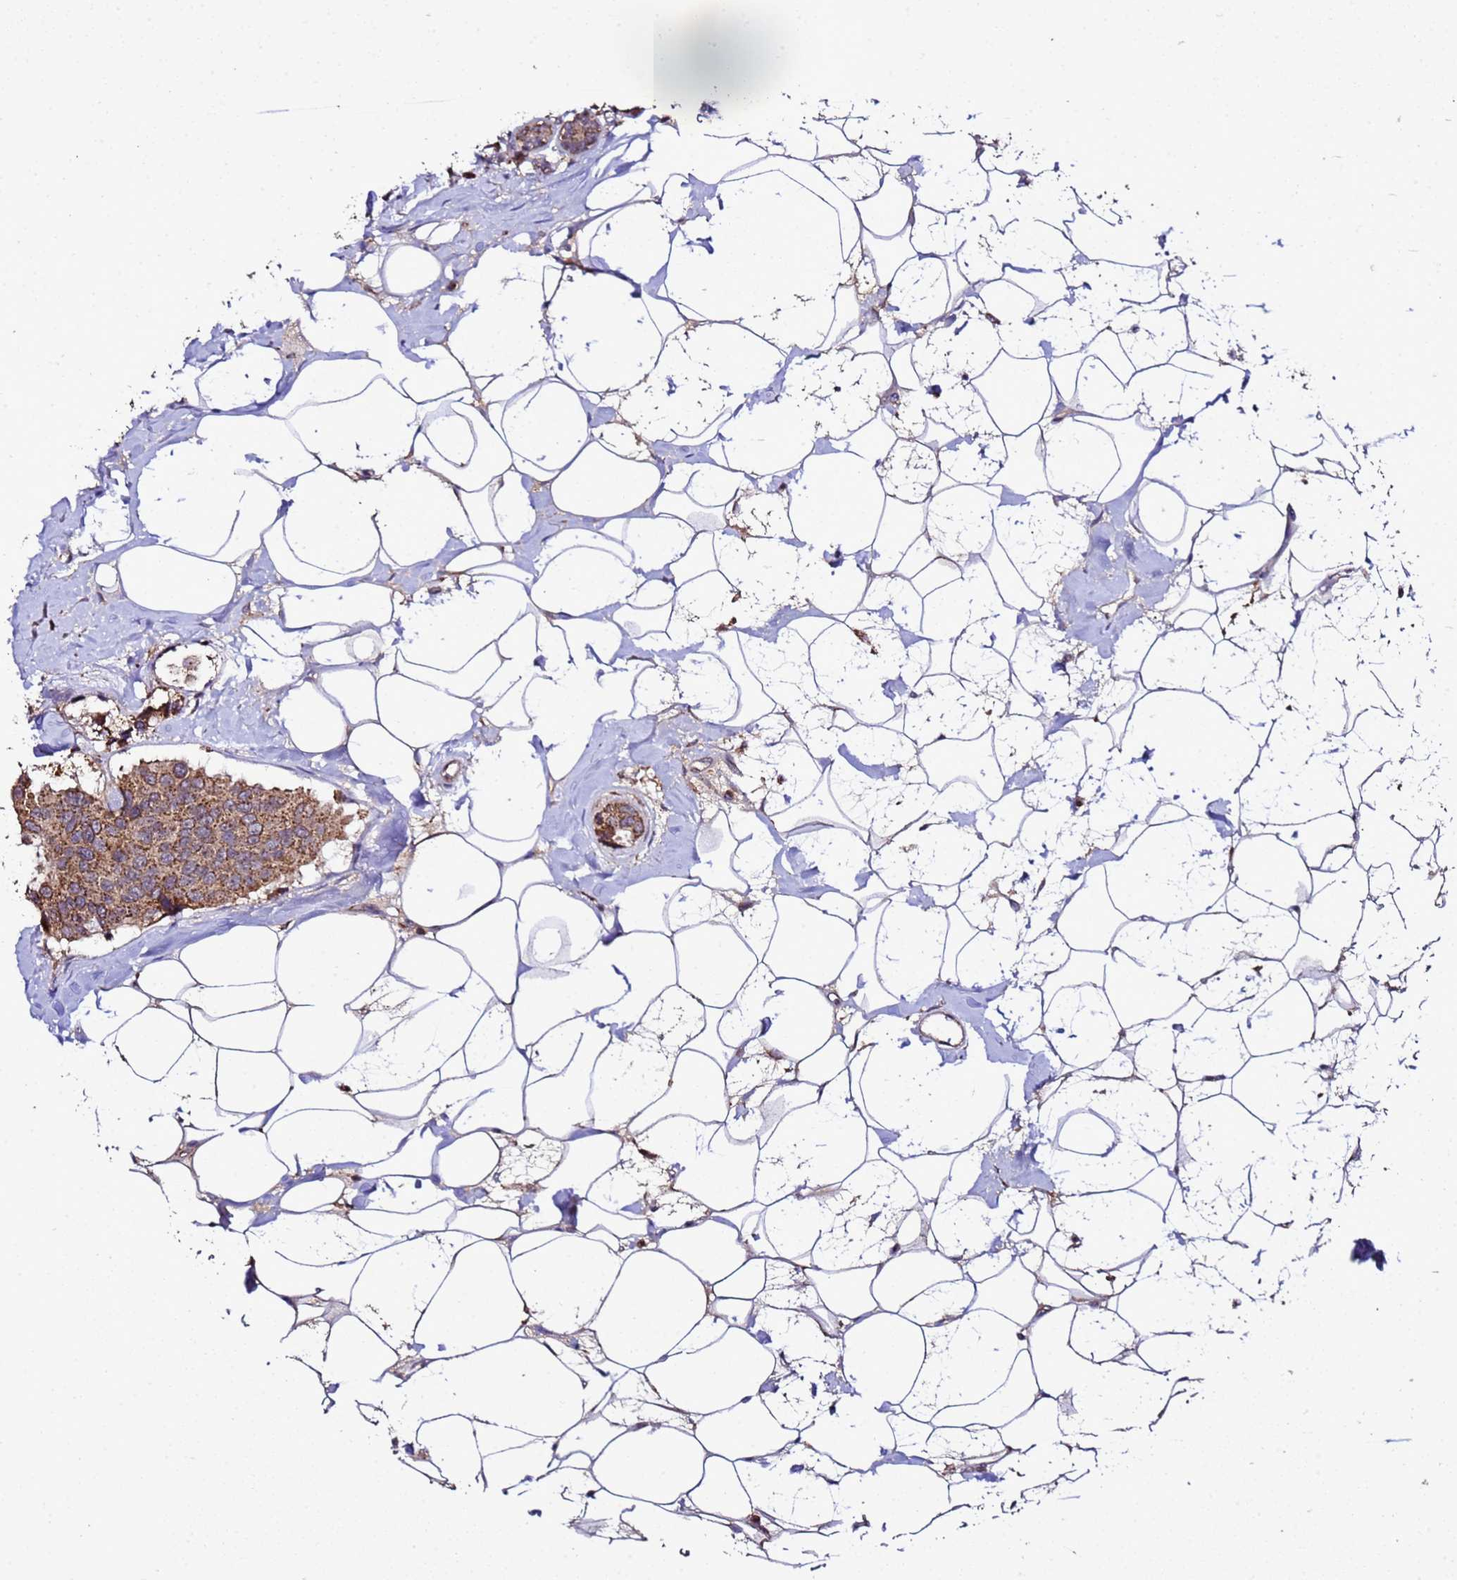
{"staining": {"intensity": "moderate", "quantity": ">75%", "location": "cytoplasmic/membranous"}, "tissue": "breast cancer", "cell_type": "Tumor cells", "image_type": "cancer", "snomed": [{"axis": "morphology", "description": "Normal tissue, NOS"}, {"axis": "morphology", "description": "Duct carcinoma"}, {"axis": "topography", "description": "Breast"}], "caption": "A brown stain highlights moderate cytoplasmic/membranous positivity of a protein in breast infiltrating ductal carcinoma tumor cells.", "gene": "HSPBAP1", "patient": {"sex": "female", "age": 39}}